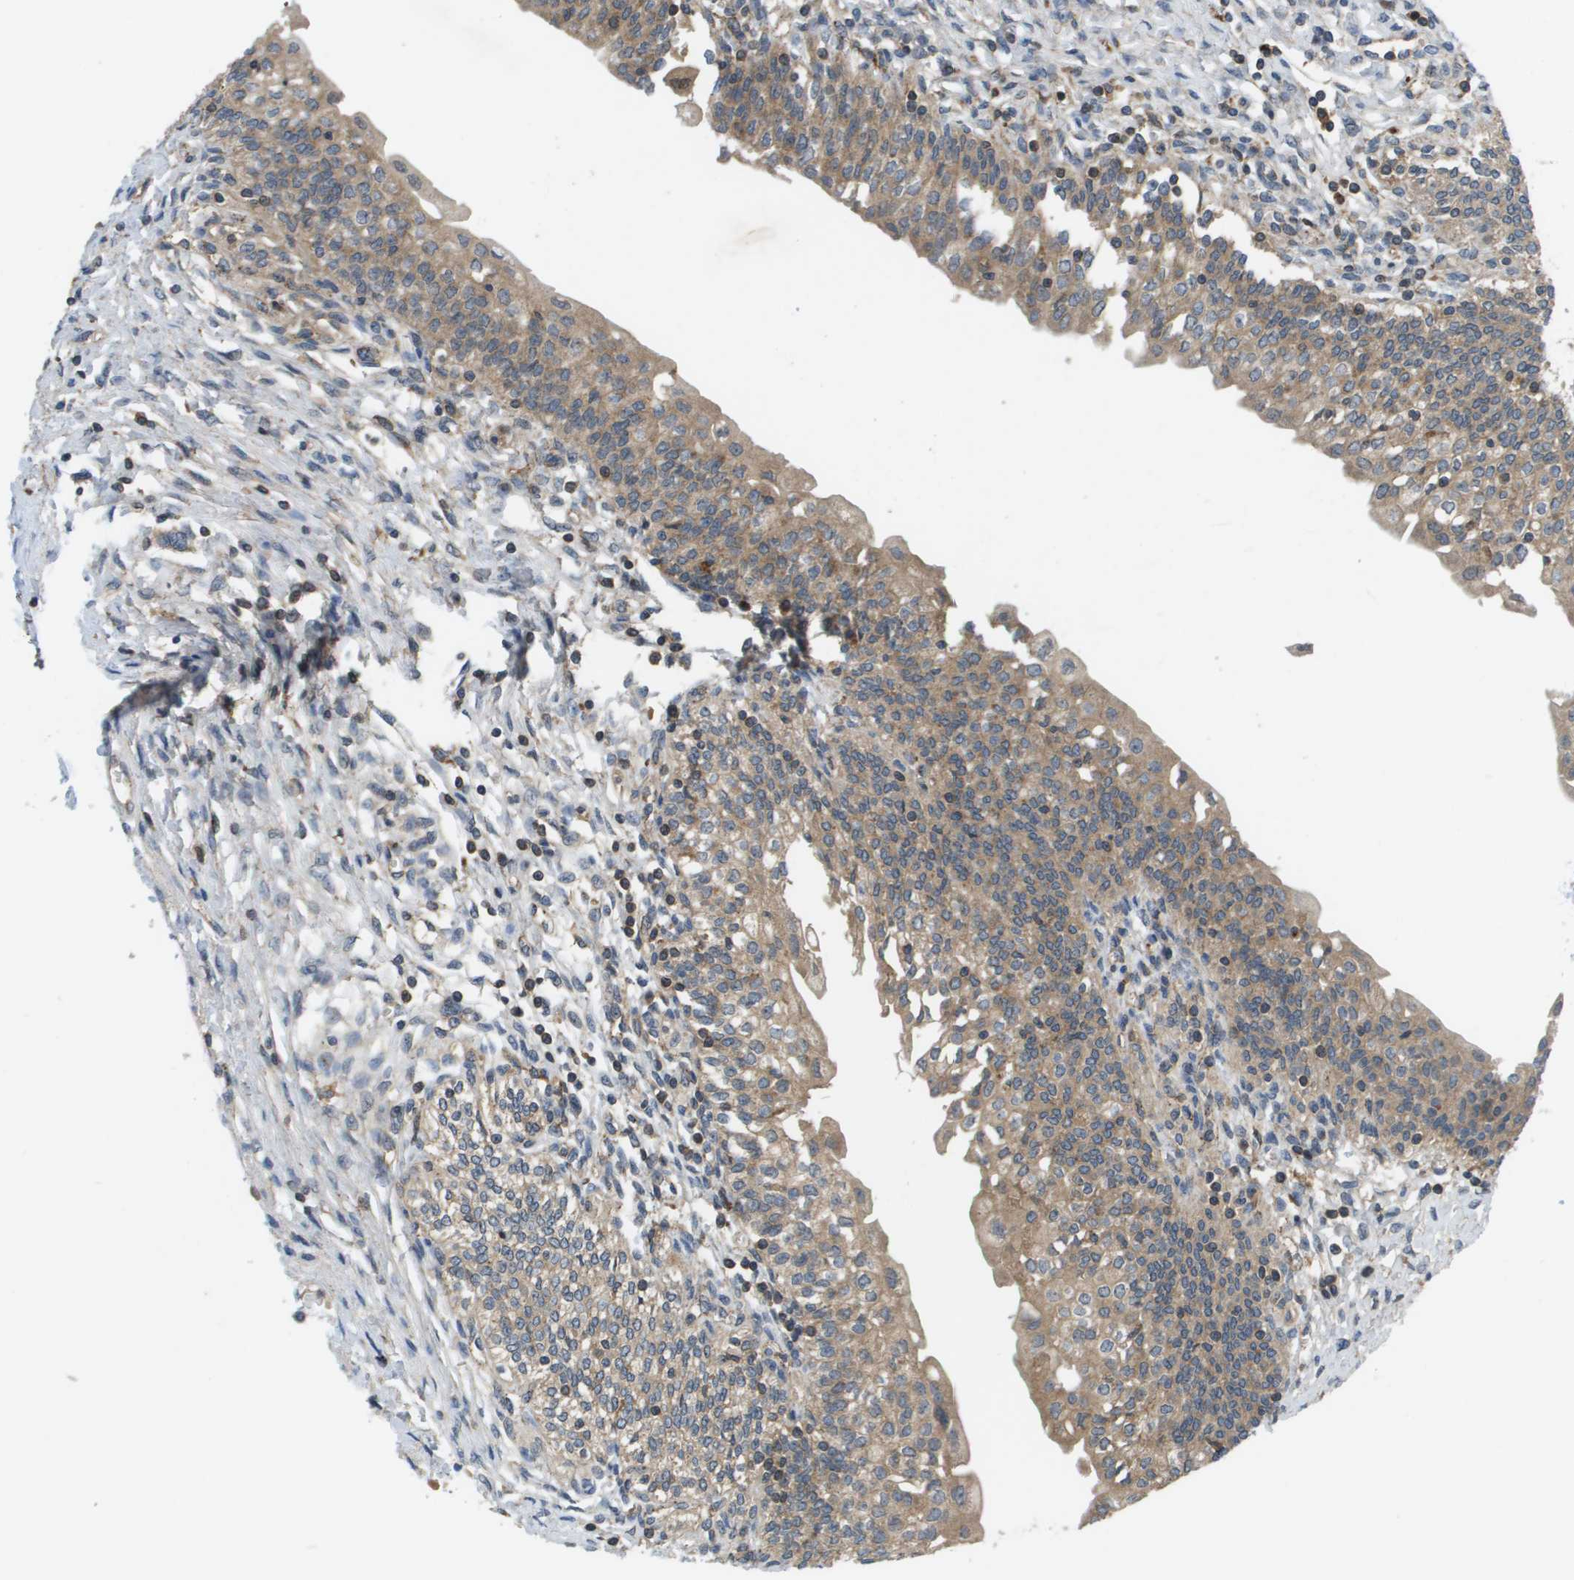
{"staining": {"intensity": "moderate", "quantity": ">75%", "location": "cytoplasmic/membranous"}, "tissue": "urinary bladder", "cell_type": "Urothelial cells", "image_type": "normal", "snomed": [{"axis": "morphology", "description": "Normal tissue, NOS"}, {"axis": "topography", "description": "Urinary bladder"}], "caption": "Protein expression analysis of benign human urinary bladder reveals moderate cytoplasmic/membranous staining in about >75% of urothelial cells.", "gene": "SLC25A20", "patient": {"sex": "male", "age": 55}}